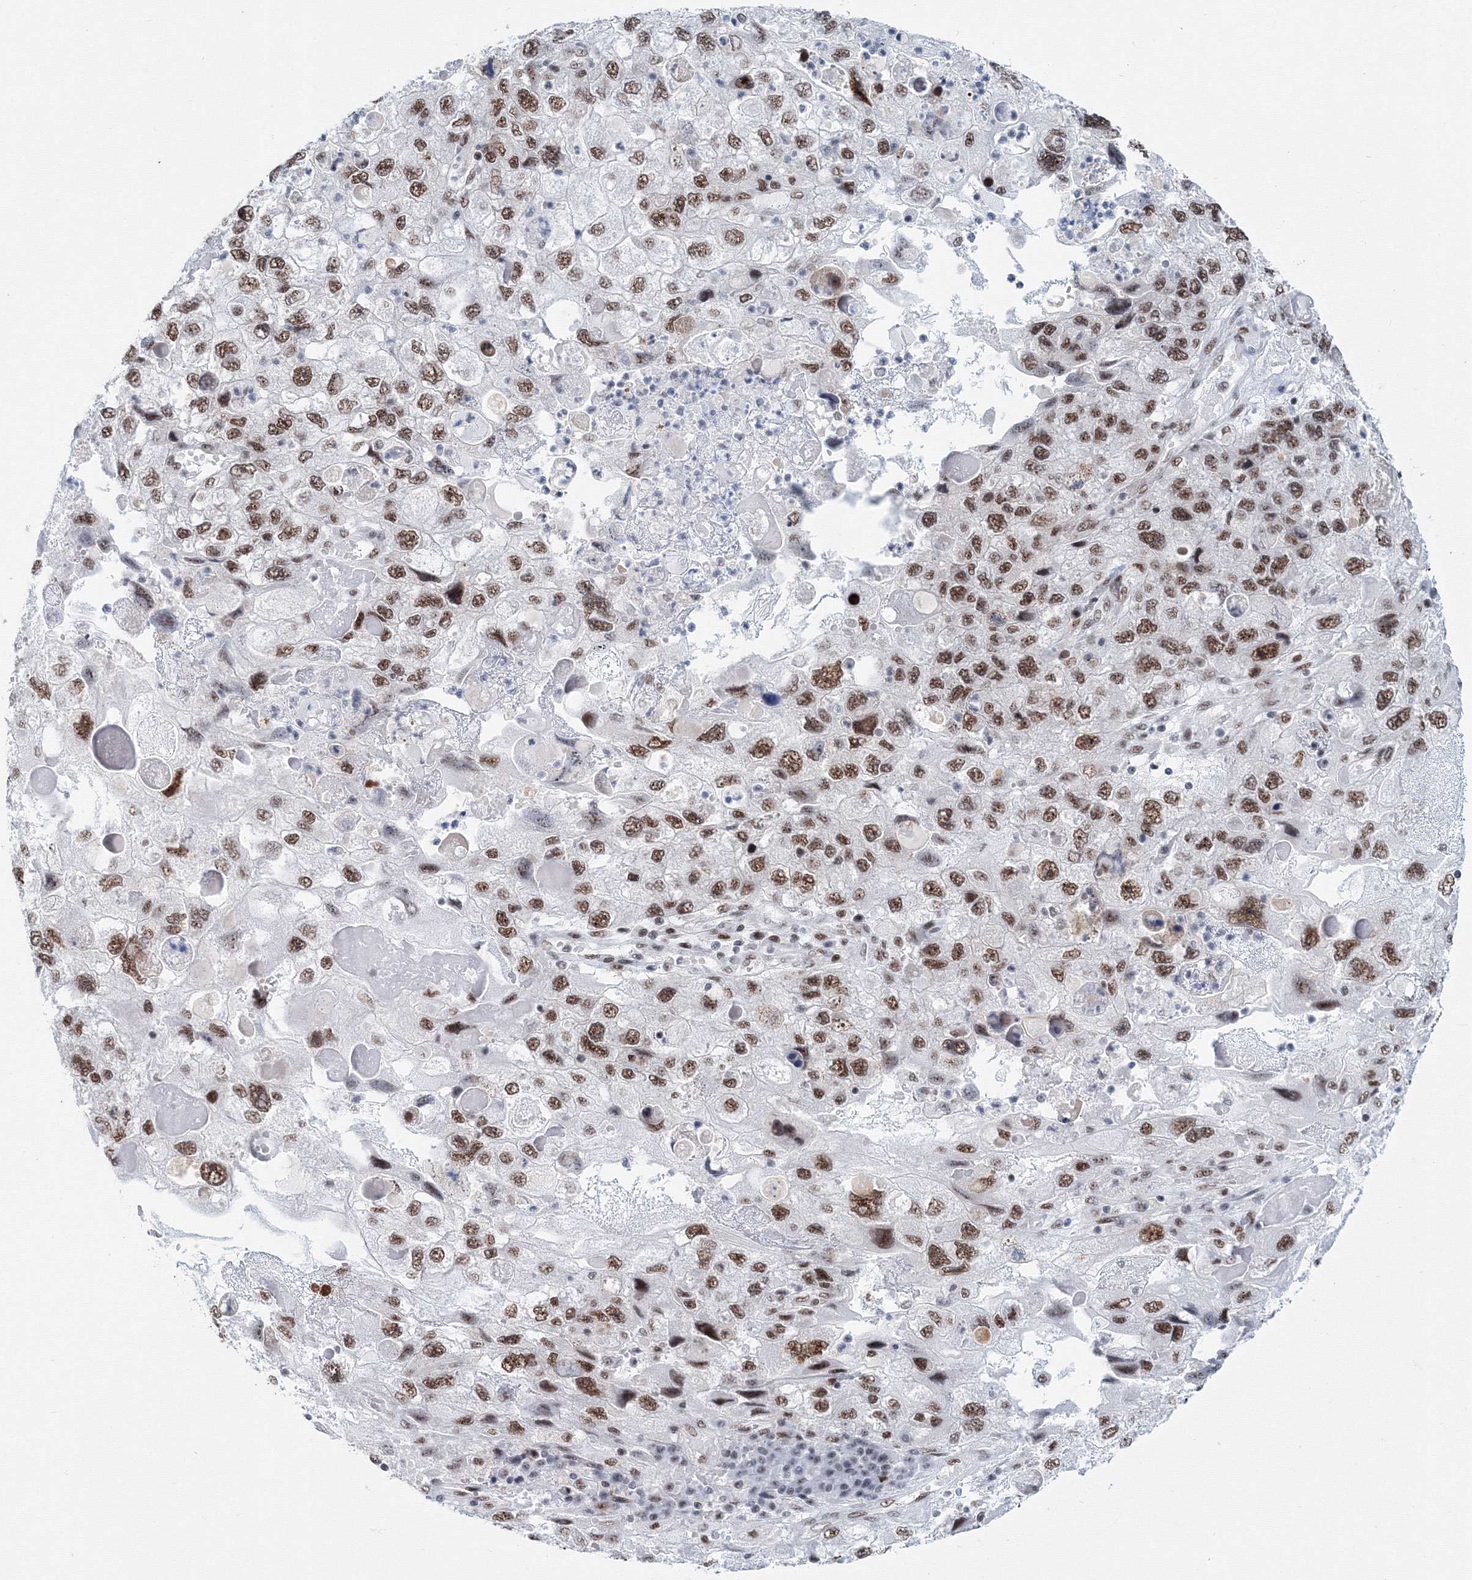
{"staining": {"intensity": "moderate", "quantity": ">75%", "location": "nuclear"}, "tissue": "endometrial cancer", "cell_type": "Tumor cells", "image_type": "cancer", "snomed": [{"axis": "morphology", "description": "Adenocarcinoma, NOS"}, {"axis": "topography", "description": "Endometrium"}], "caption": "A photomicrograph of human endometrial adenocarcinoma stained for a protein displays moderate nuclear brown staining in tumor cells.", "gene": "SF3B6", "patient": {"sex": "female", "age": 49}}